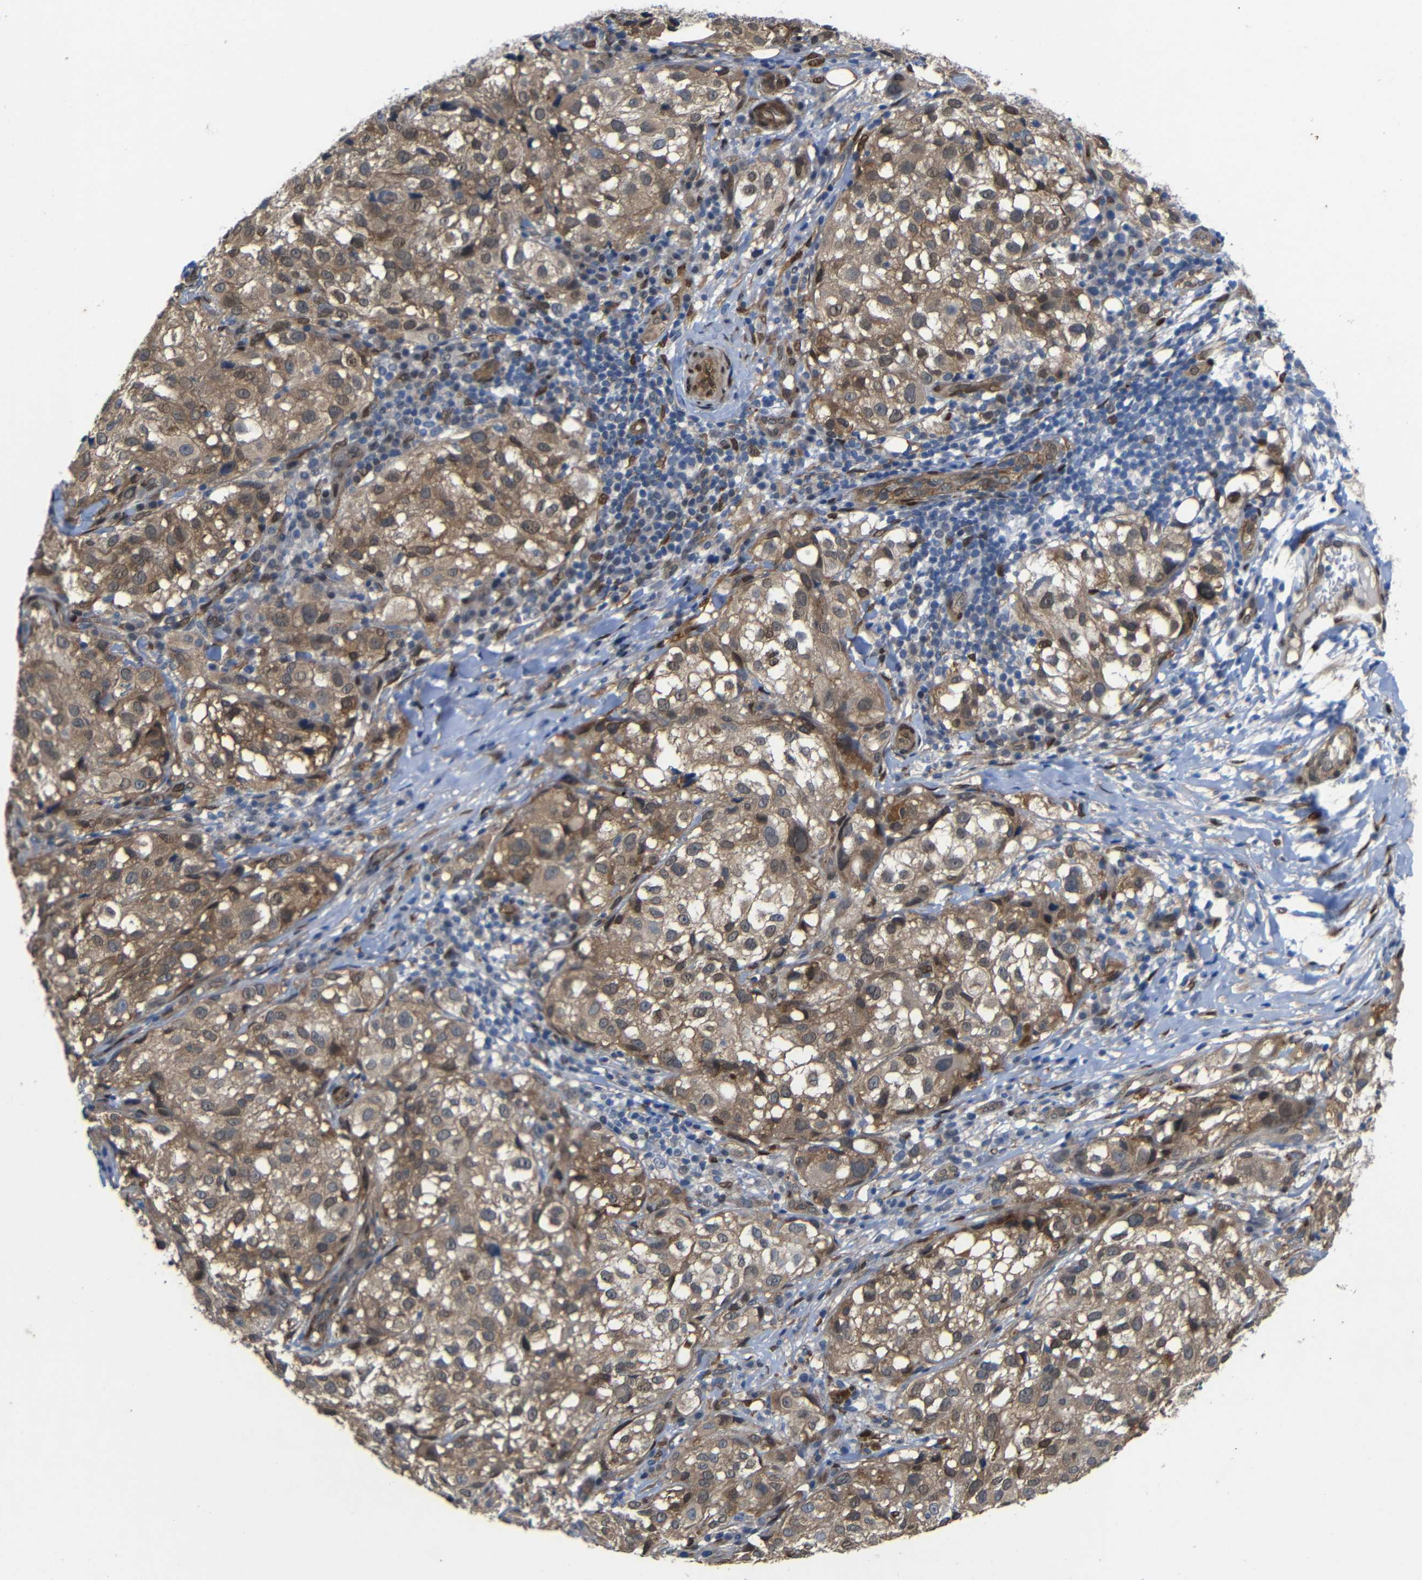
{"staining": {"intensity": "moderate", "quantity": ">75%", "location": "cytoplasmic/membranous"}, "tissue": "melanoma", "cell_type": "Tumor cells", "image_type": "cancer", "snomed": [{"axis": "morphology", "description": "Necrosis, NOS"}, {"axis": "morphology", "description": "Malignant melanoma, NOS"}, {"axis": "topography", "description": "Skin"}], "caption": "A high-resolution micrograph shows immunohistochemistry (IHC) staining of melanoma, which reveals moderate cytoplasmic/membranous expression in about >75% of tumor cells. The protein of interest is shown in brown color, while the nuclei are stained blue.", "gene": "YAP1", "patient": {"sex": "female", "age": 87}}